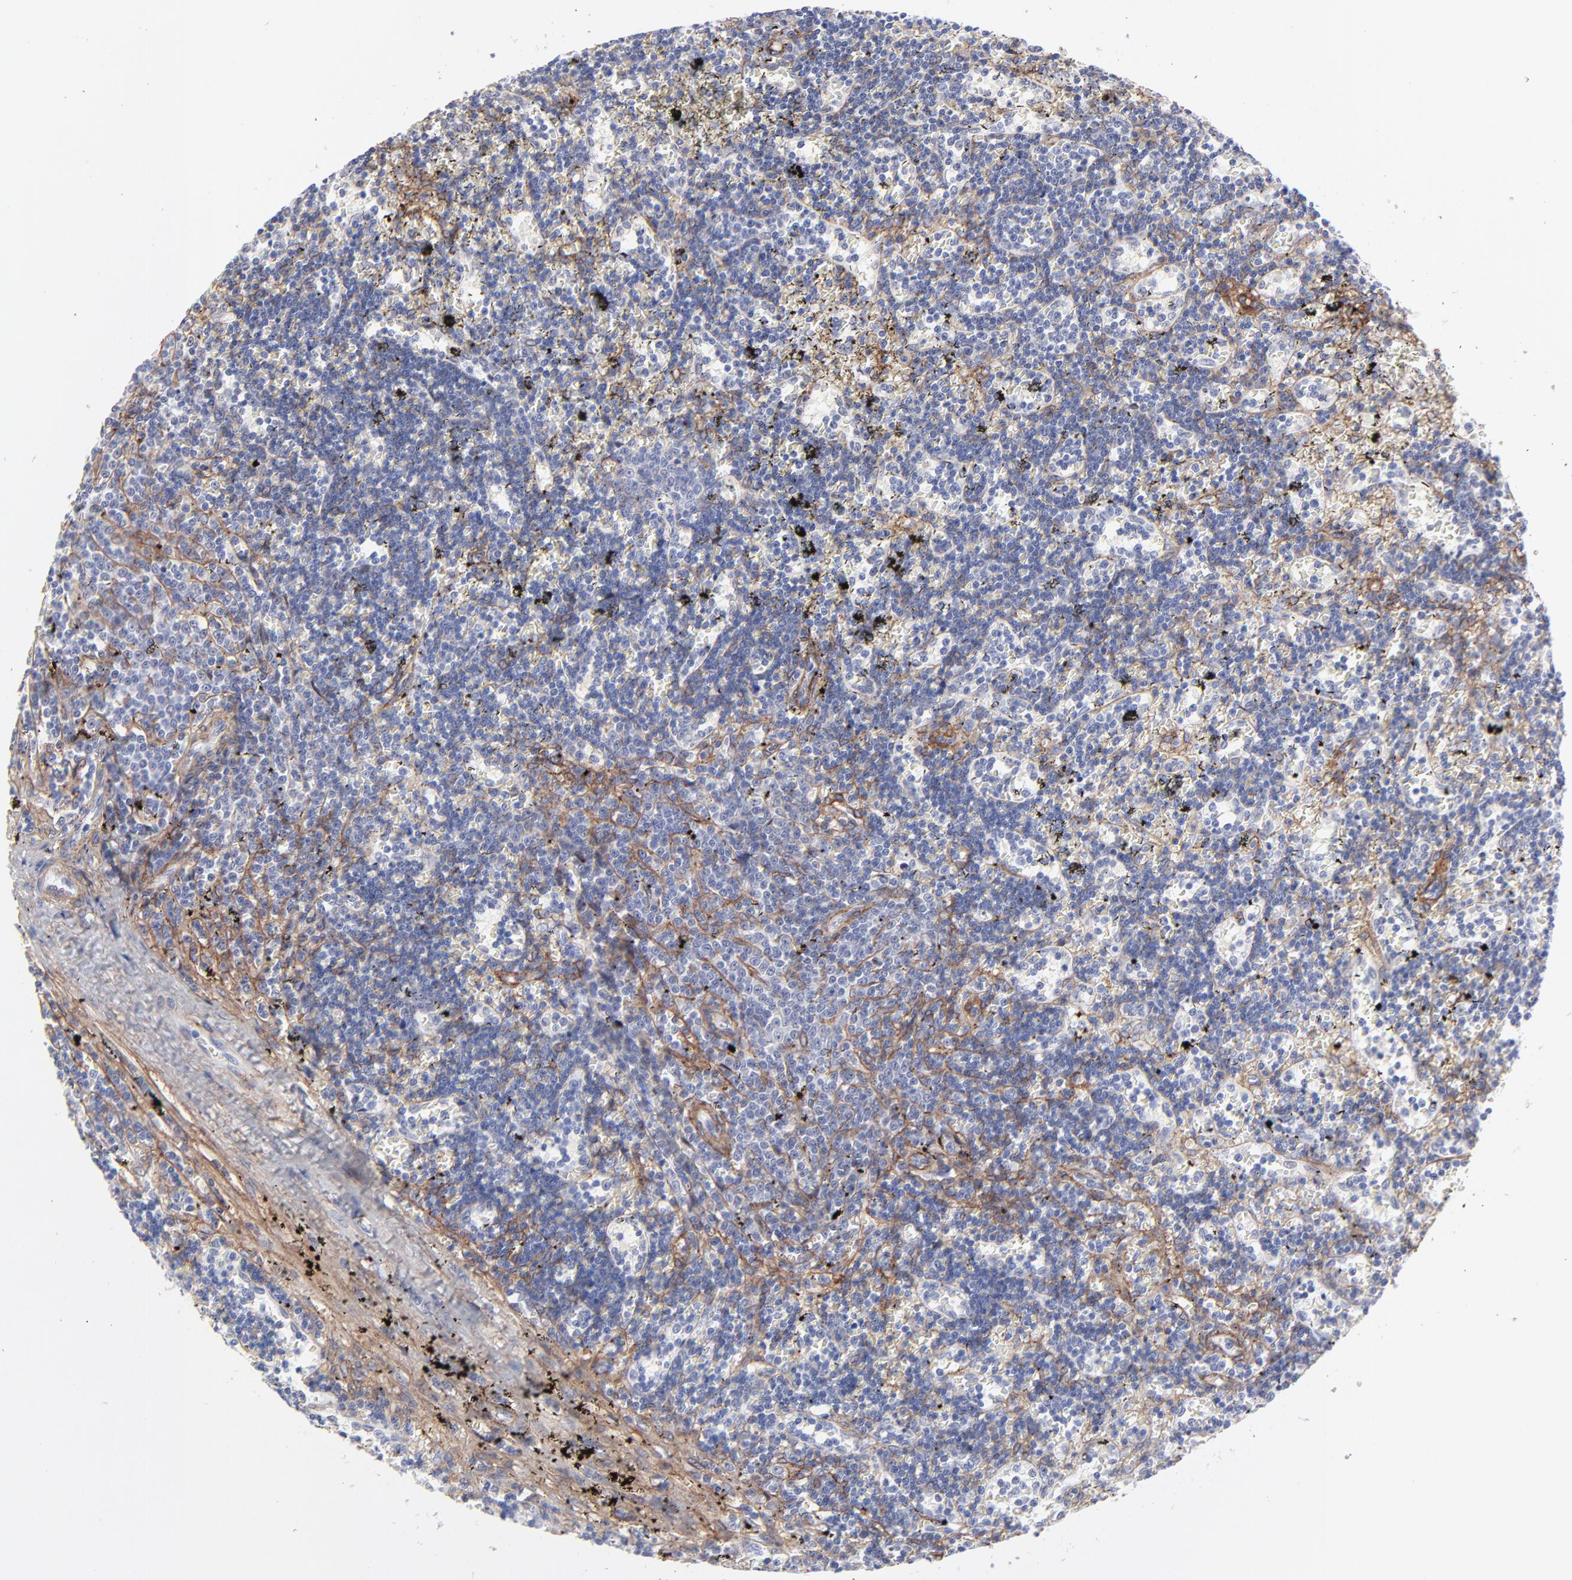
{"staining": {"intensity": "negative", "quantity": "none", "location": "none"}, "tissue": "lymphoma", "cell_type": "Tumor cells", "image_type": "cancer", "snomed": [{"axis": "morphology", "description": "Malignant lymphoma, non-Hodgkin's type, Low grade"}, {"axis": "topography", "description": "Spleen"}], "caption": "An image of human low-grade malignant lymphoma, non-Hodgkin's type is negative for staining in tumor cells.", "gene": "PDGFRB", "patient": {"sex": "male", "age": 60}}